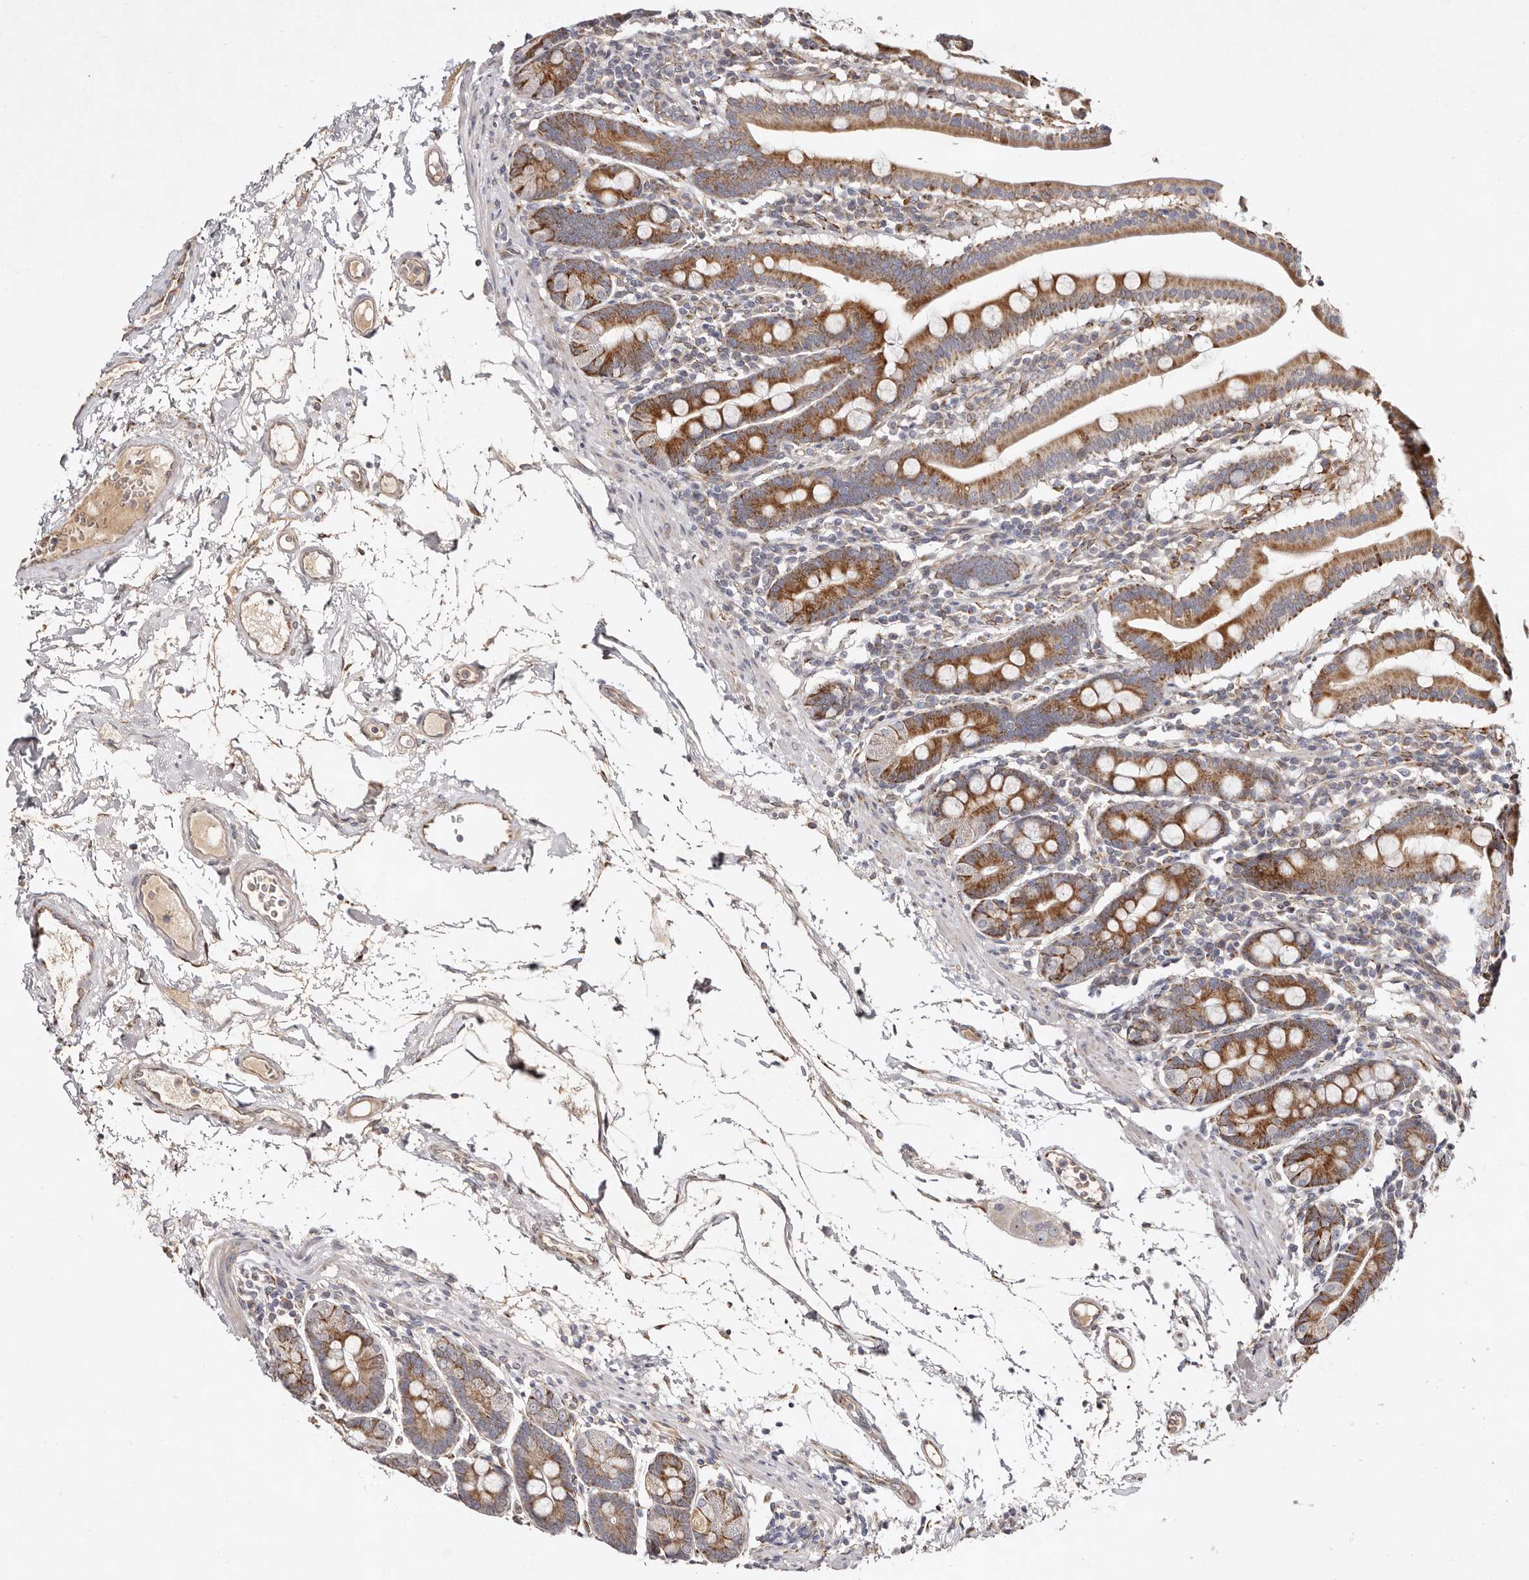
{"staining": {"intensity": "strong", "quantity": ">75%", "location": "cytoplasmic/membranous"}, "tissue": "duodenum", "cell_type": "Glandular cells", "image_type": "normal", "snomed": [{"axis": "morphology", "description": "Normal tissue, NOS"}, {"axis": "morphology", "description": "Adenocarcinoma, NOS"}, {"axis": "topography", "description": "Pancreas"}, {"axis": "topography", "description": "Duodenum"}], "caption": "Immunohistochemical staining of benign human duodenum demonstrates high levels of strong cytoplasmic/membranous staining in approximately >75% of glandular cells. (Brightfield microscopy of DAB IHC at high magnification).", "gene": "SERPINH1", "patient": {"sex": "male", "age": 50}}